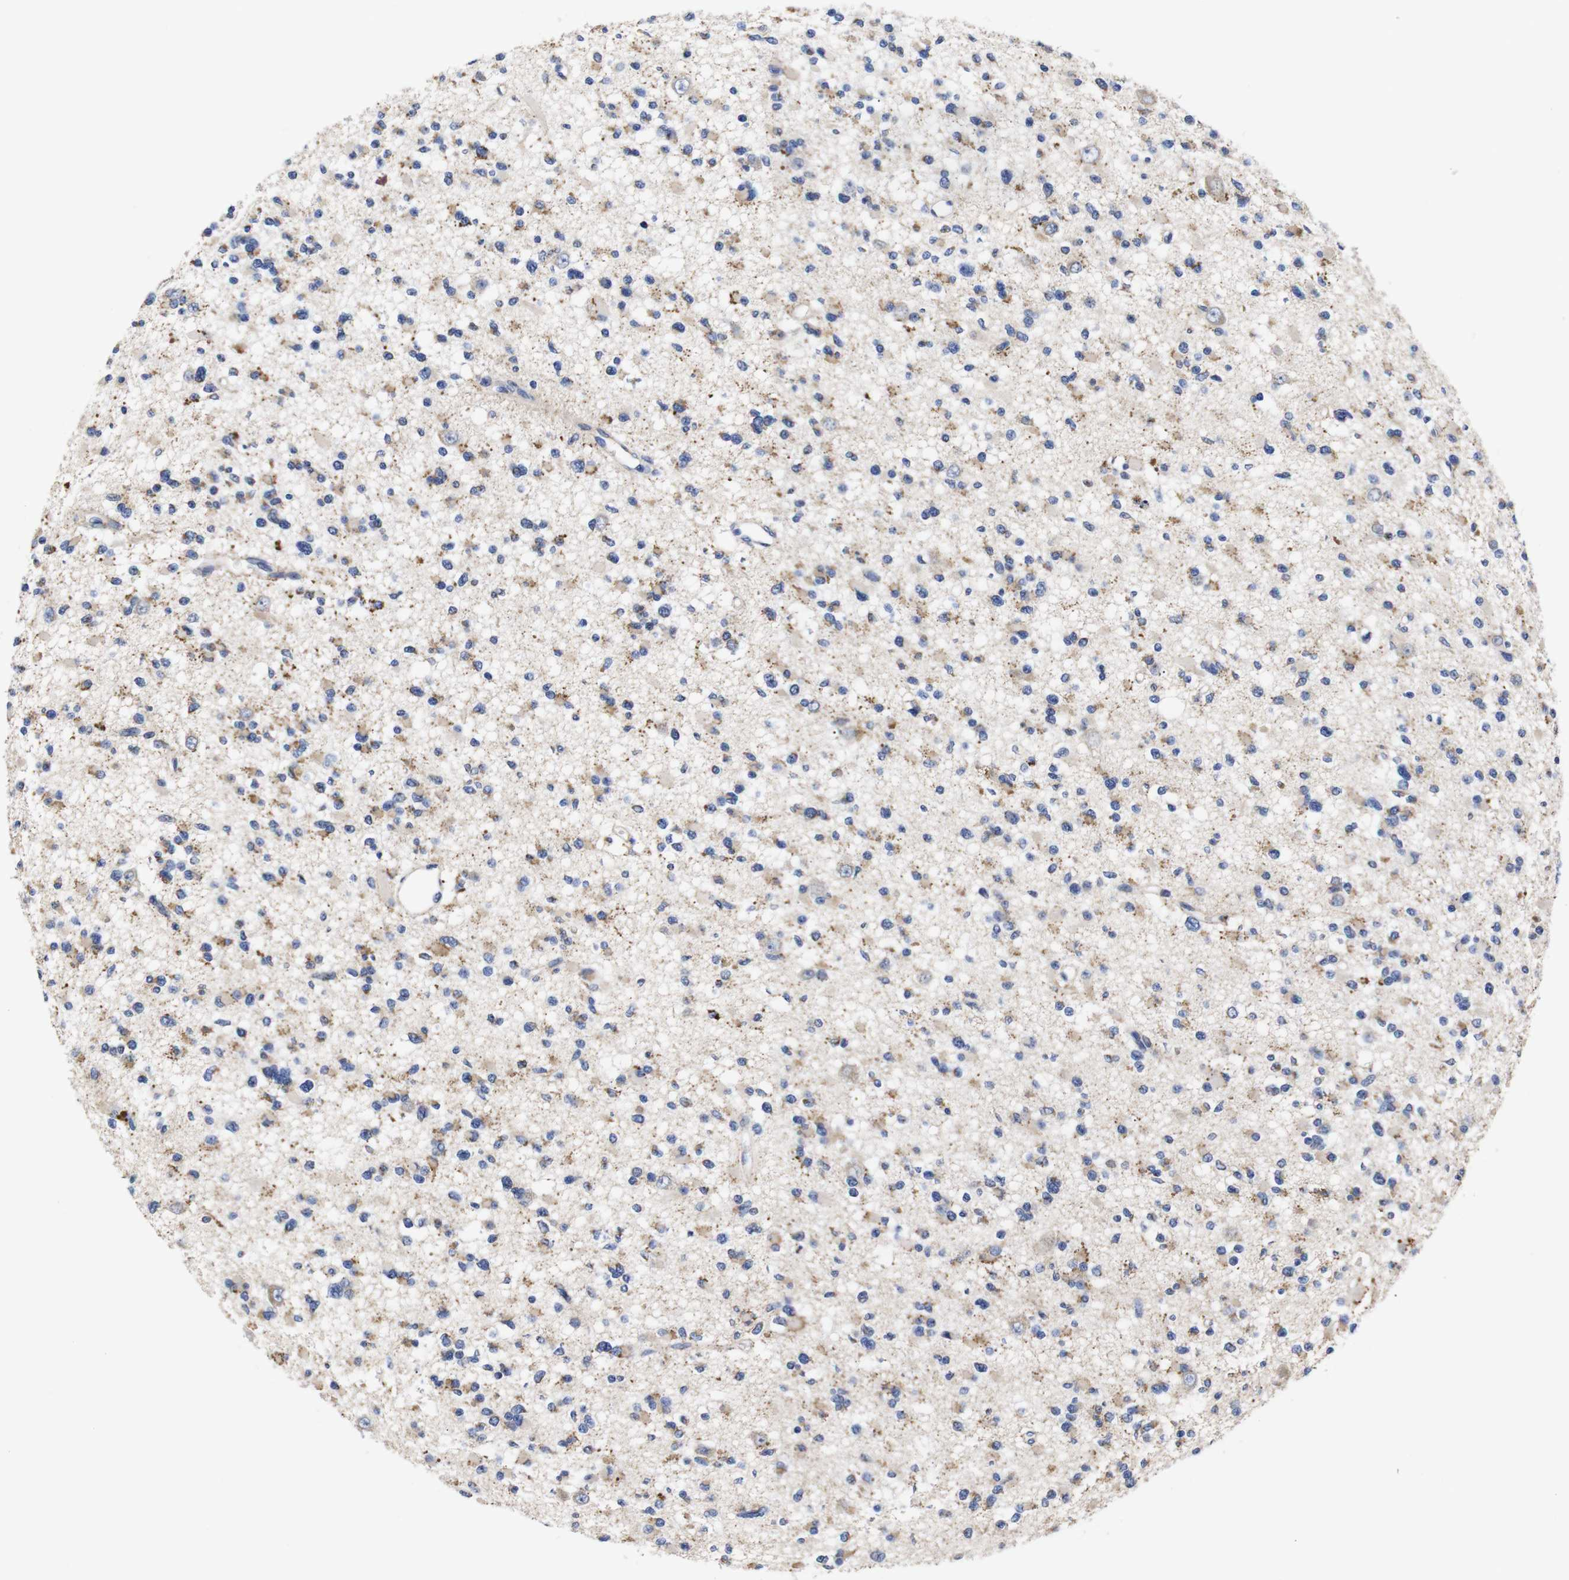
{"staining": {"intensity": "moderate", "quantity": "25%-75%", "location": "cytoplasmic/membranous"}, "tissue": "glioma", "cell_type": "Tumor cells", "image_type": "cancer", "snomed": [{"axis": "morphology", "description": "Glioma, malignant, Low grade"}, {"axis": "topography", "description": "Brain"}], "caption": "A medium amount of moderate cytoplasmic/membranous staining is identified in approximately 25%-75% of tumor cells in glioma tissue. (Brightfield microscopy of DAB IHC at high magnification).", "gene": "OPN3", "patient": {"sex": "female", "age": 22}}